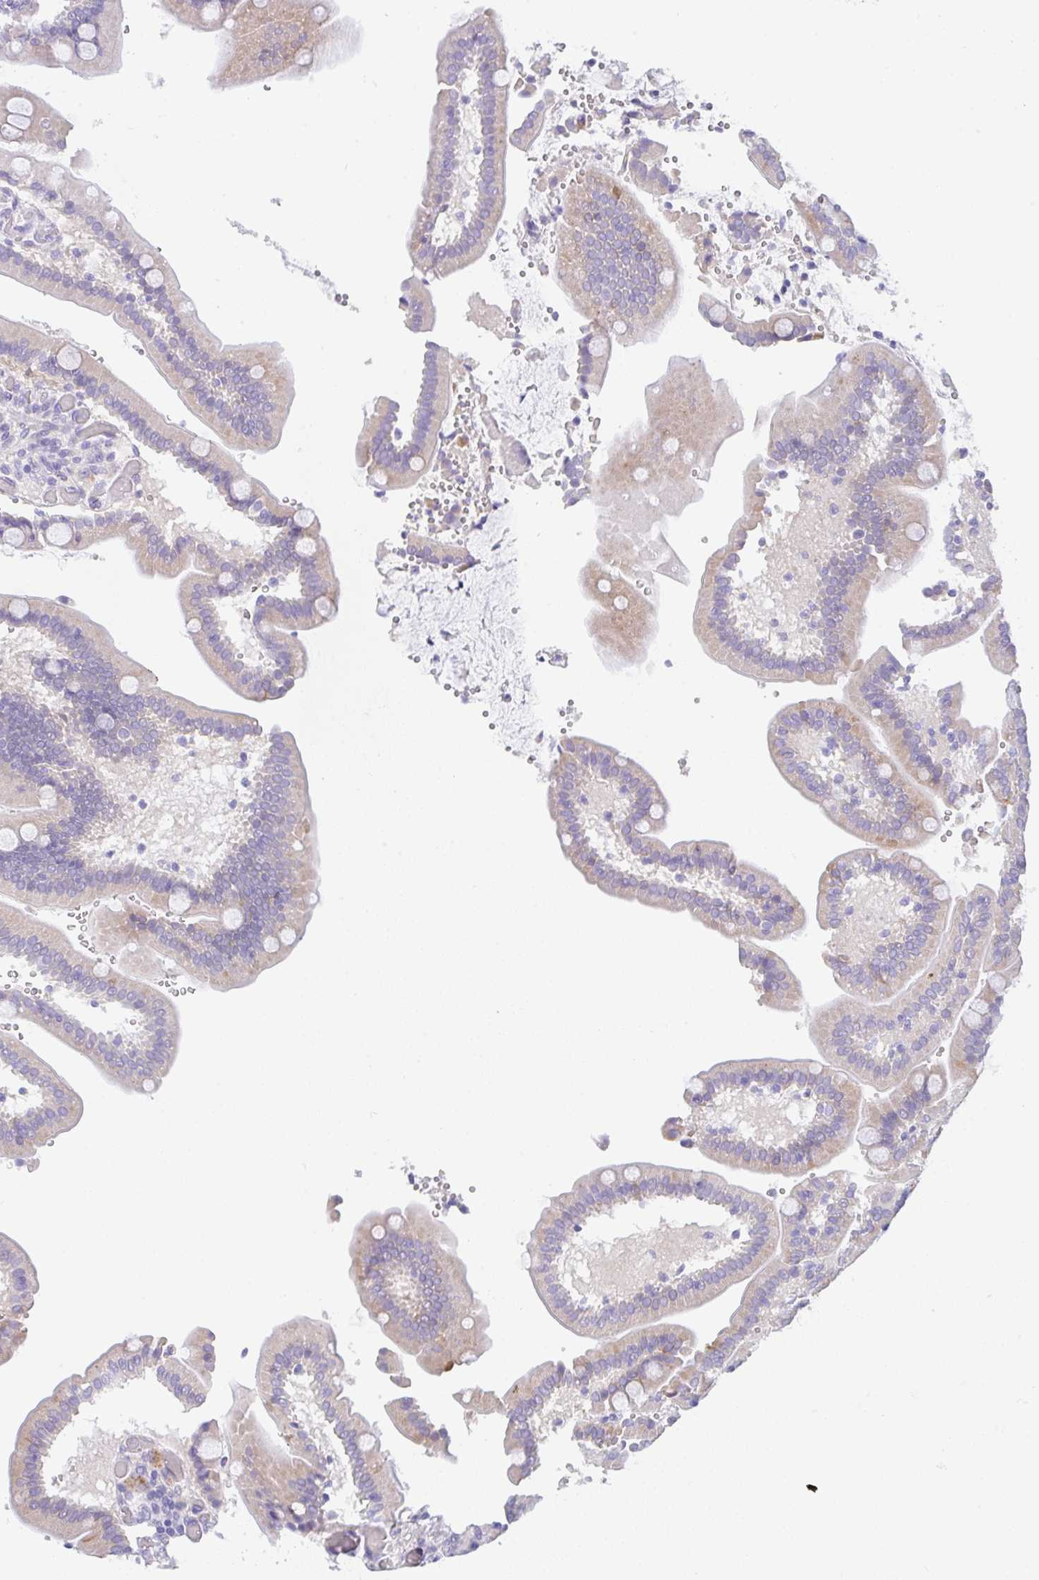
{"staining": {"intensity": "moderate", "quantity": "25%-75%", "location": "cytoplasmic/membranous"}, "tissue": "duodenum", "cell_type": "Glandular cells", "image_type": "normal", "snomed": [{"axis": "morphology", "description": "Normal tissue, NOS"}, {"axis": "topography", "description": "Duodenum"}], "caption": "Immunohistochemistry (IHC) histopathology image of unremarkable duodenum stained for a protein (brown), which demonstrates medium levels of moderate cytoplasmic/membranous expression in approximately 25%-75% of glandular cells.", "gene": "TRAF4", "patient": {"sex": "female", "age": 62}}